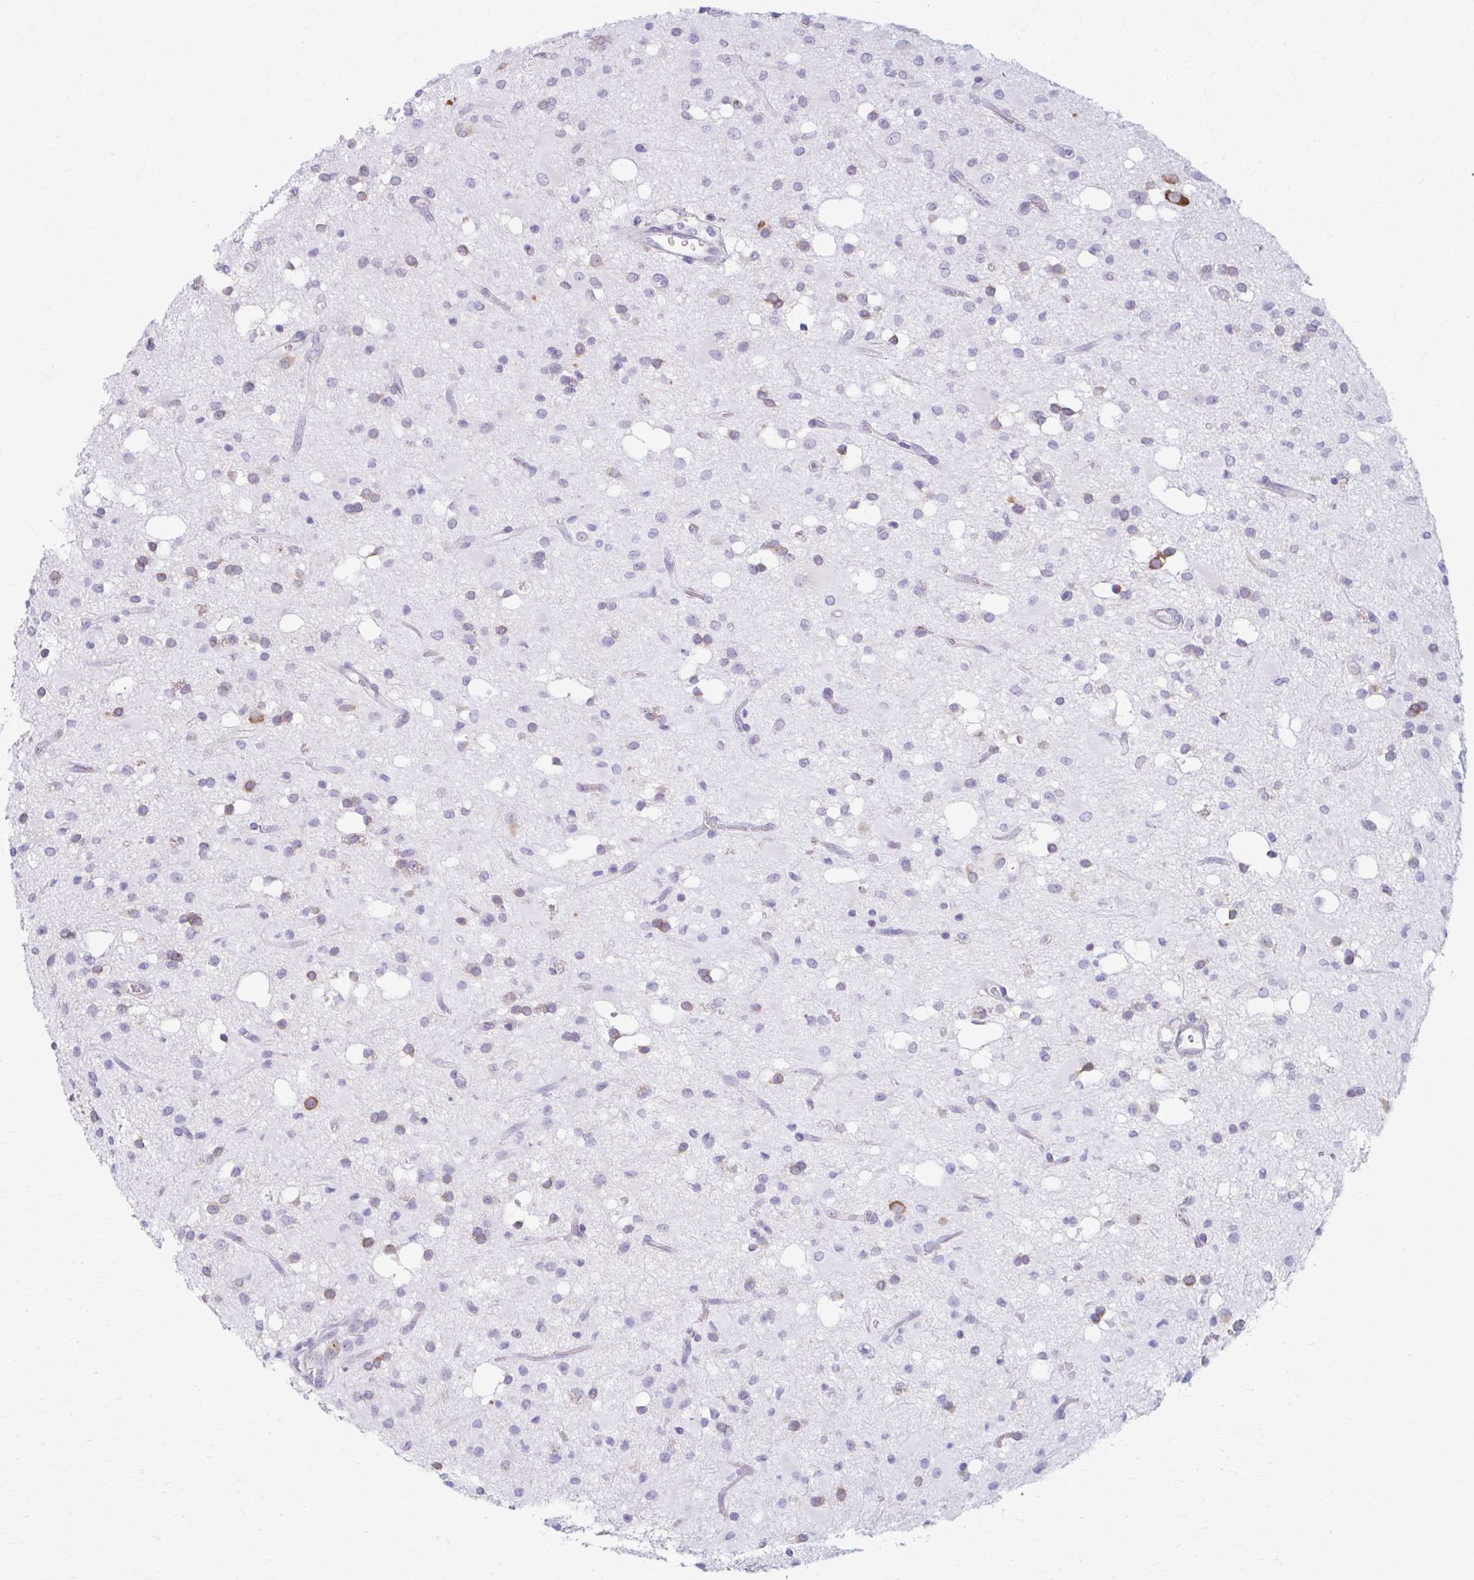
{"staining": {"intensity": "negative", "quantity": "none", "location": "none"}, "tissue": "glioma", "cell_type": "Tumor cells", "image_type": "cancer", "snomed": [{"axis": "morphology", "description": "Glioma, malignant, Low grade"}, {"axis": "topography", "description": "Brain"}], "caption": "Immunohistochemistry (IHC) image of glioma stained for a protein (brown), which shows no staining in tumor cells.", "gene": "PRKRA", "patient": {"sex": "female", "age": 33}}